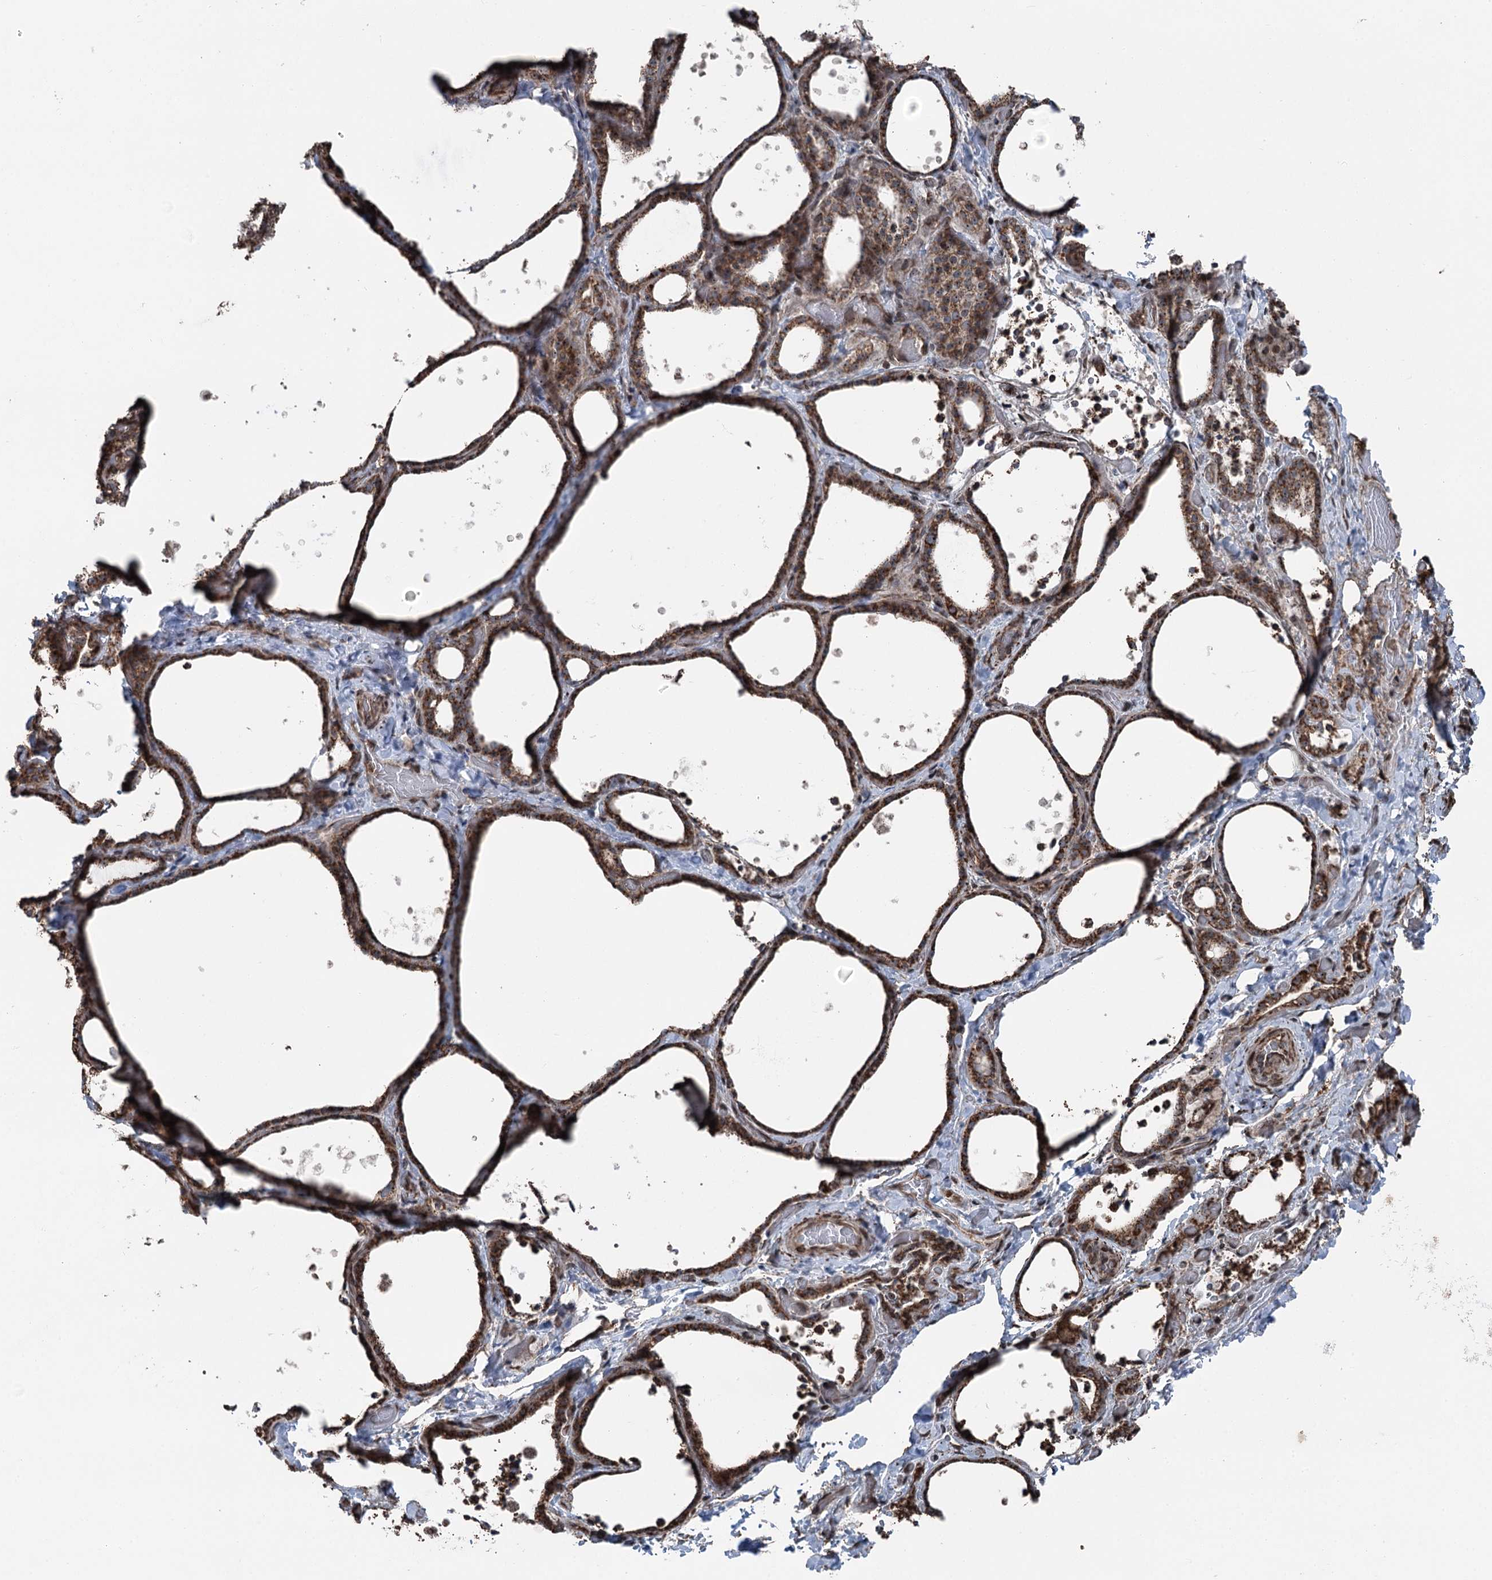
{"staining": {"intensity": "strong", "quantity": ">75%", "location": "cytoplasmic/membranous"}, "tissue": "thyroid gland", "cell_type": "Glandular cells", "image_type": "normal", "snomed": [{"axis": "morphology", "description": "Normal tissue, NOS"}, {"axis": "topography", "description": "Thyroid gland"}], "caption": "Approximately >75% of glandular cells in normal human thyroid gland show strong cytoplasmic/membranous protein expression as visualized by brown immunohistochemical staining.", "gene": "STEEP1", "patient": {"sex": "female", "age": 44}}